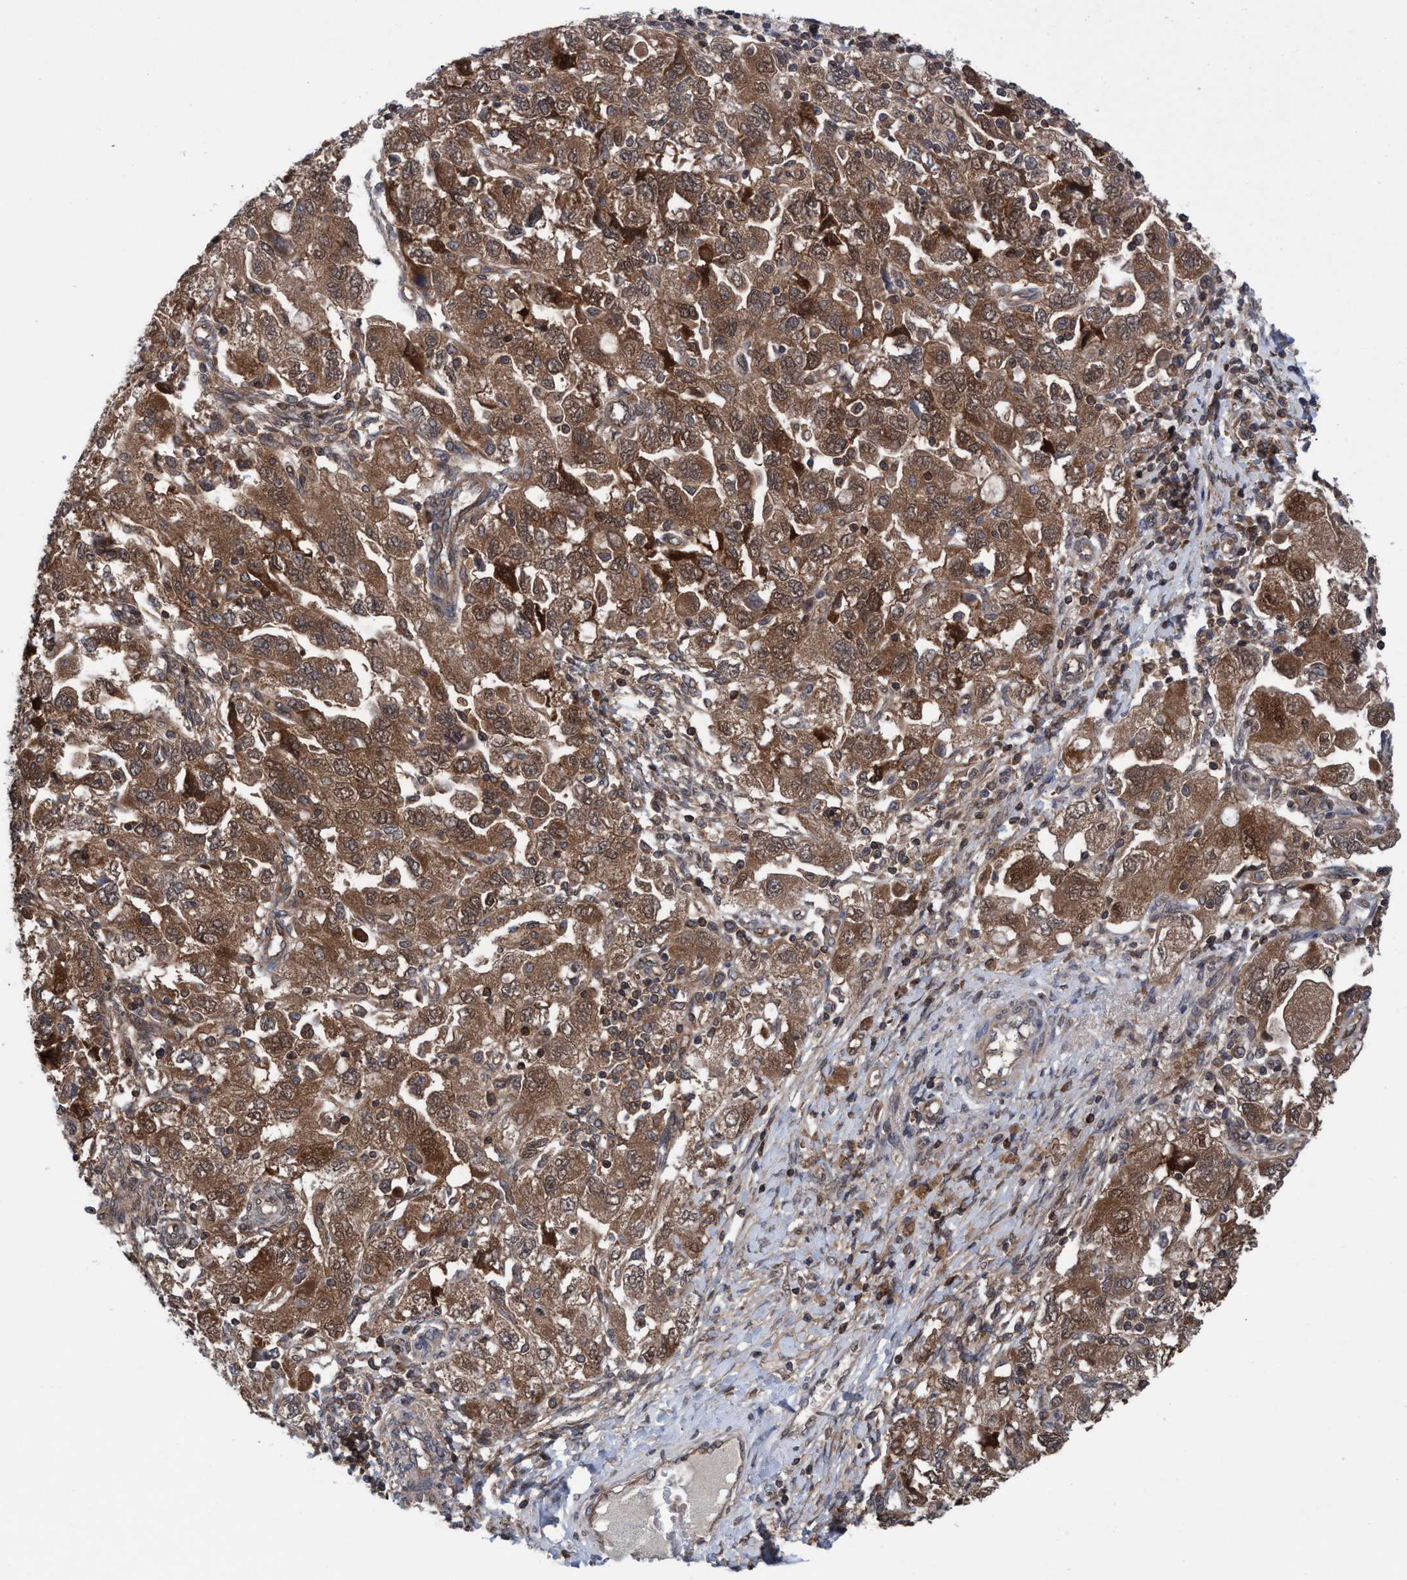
{"staining": {"intensity": "moderate", "quantity": ">75%", "location": "cytoplasmic/membranous,nuclear"}, "tissue": "ovarian cancer", "cell_type": "Tumor cells", "image_type": "cancer", "snomed": [{"axis": "morphology", "description": "Carcinoma, NOS"}, {"axis": "morphology", "description": "Cystadenocarcinoma, serous, NOS"}, {"axis": "topography", "description": "Ovary"}], "caption": "Ovarian carcinoma was stained to show a protein in brown. There is medium levels of moderate cytoplasmic/membranous and nuclear positivity in about >75% of tumor cells.", "gene": "GLOD4", "patient": {"sex": "female", "age": 69}}